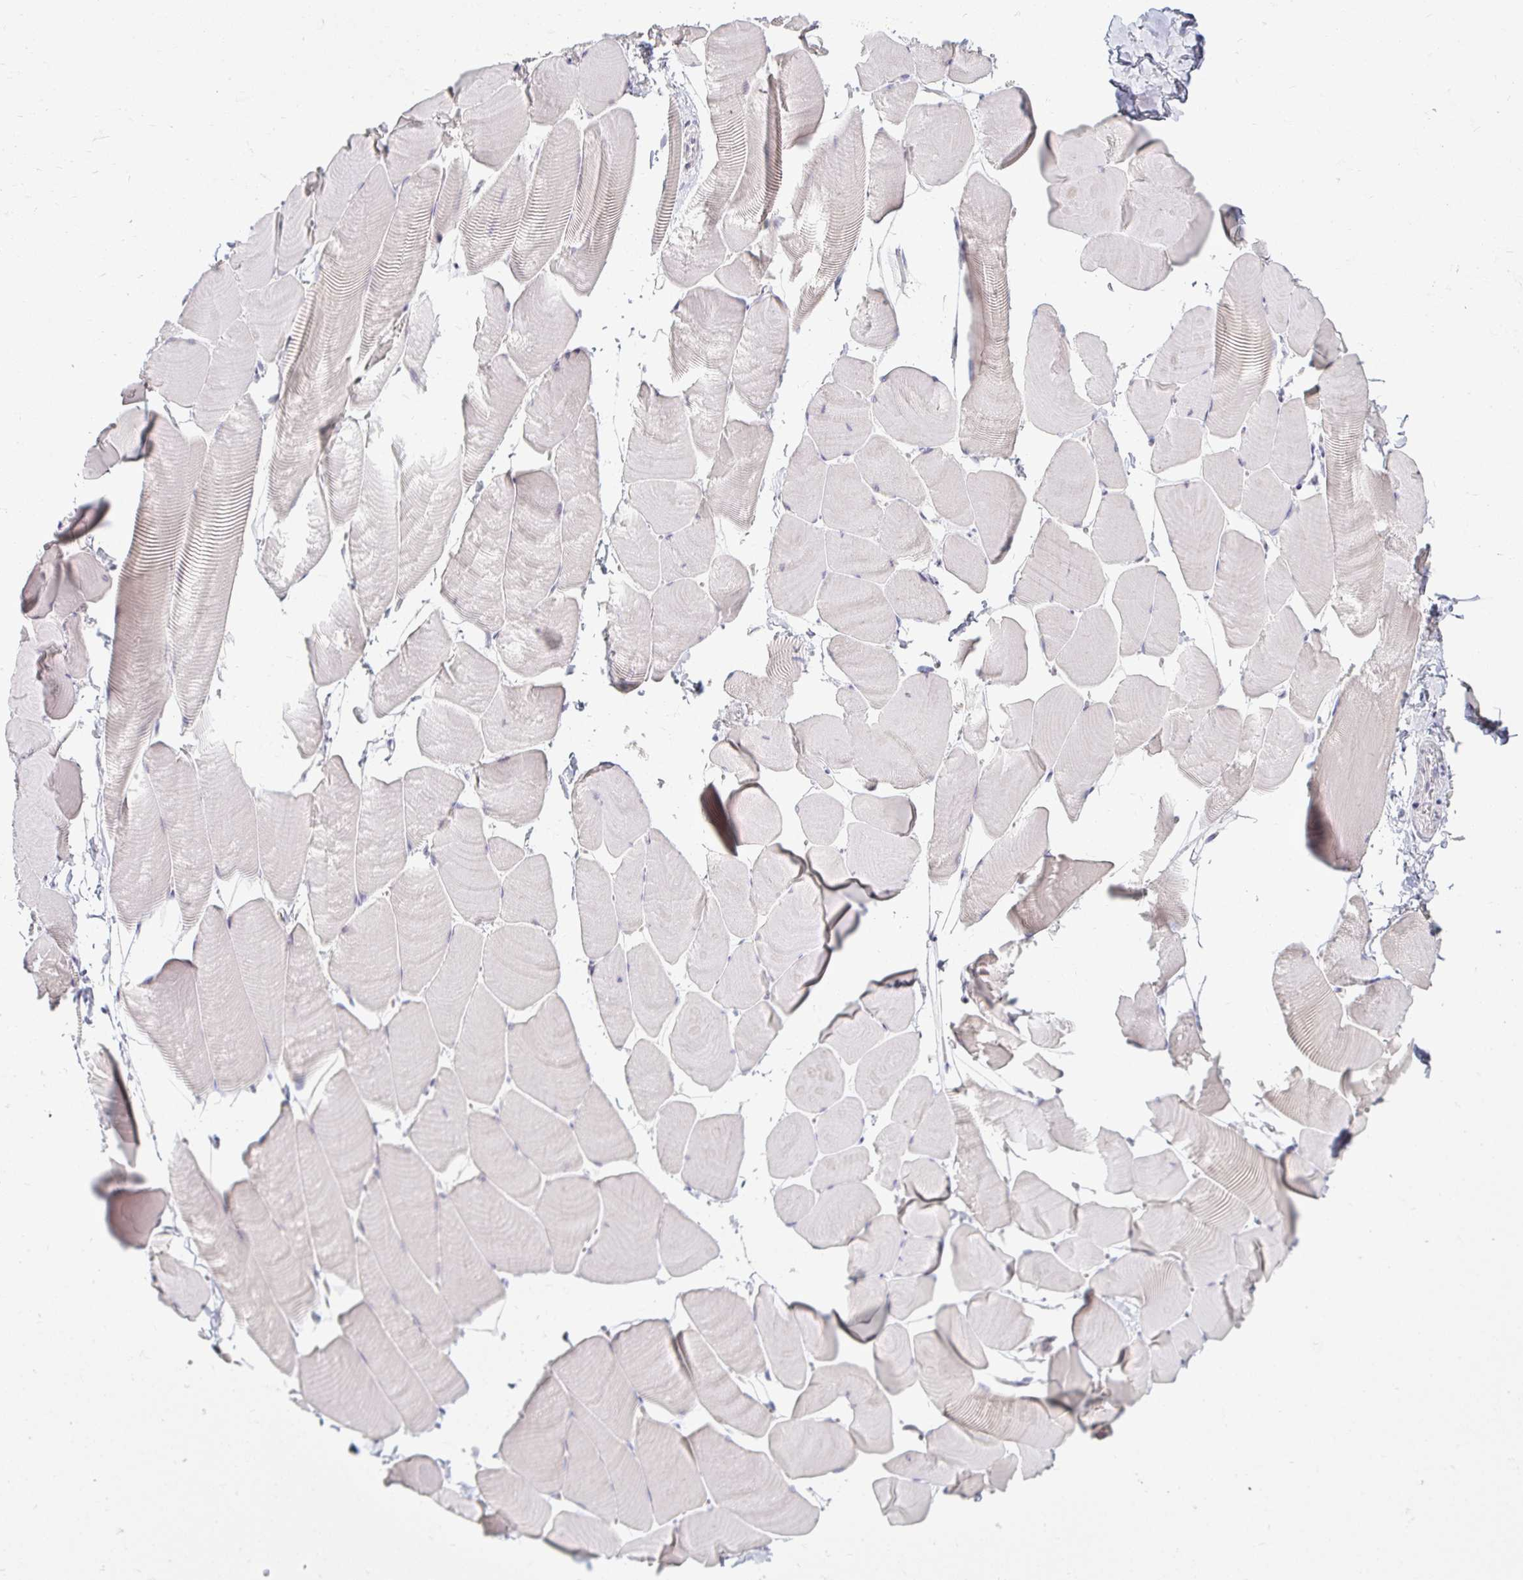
{"staining": {"intensity": "negative", "quantity": "none", "location": "none"}, "tissue": "skeletal muscle", "cell_type": "Myocytes", "image_type": "normal", "snomed": [{"axis": "morphology", "description": "Normal tissue, NOS"}, {"axis": "topography", "description": "Skeletal muscle"}], "caption": "The immunohistochemistry (IHC) photomicrograph has no significant staining in myocytes of skeletal muscle.", "gene": "DDN", "patient": {"sex": "male", "age": 25}}